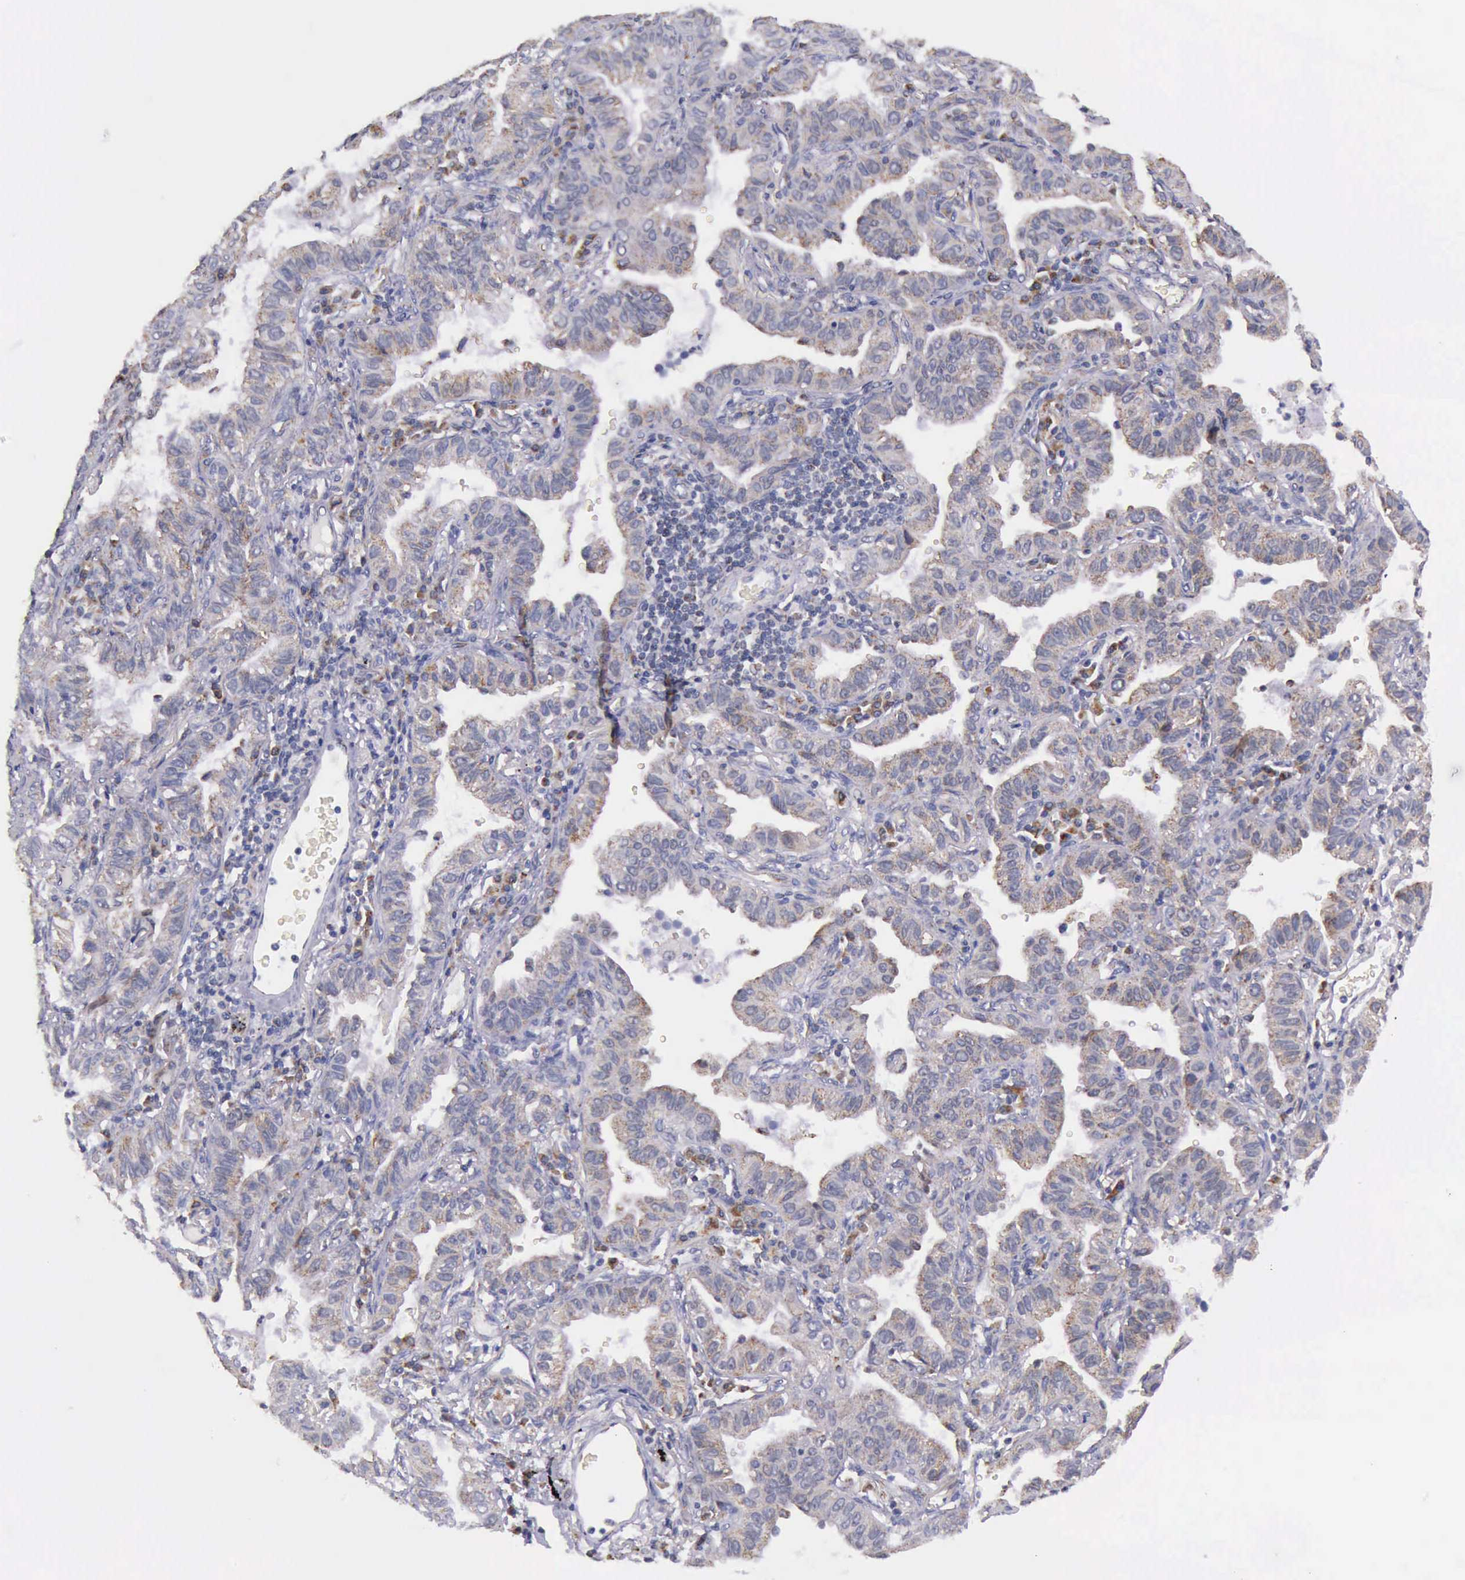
{"staining": {"intensity": "weak", "quantity": ">75%", "location": "cytoplasmic/membranous"}, "tissue": "lung cancer", "cell_type": "Tumor cells", "image_type": "cancer", "snomed": [{"axis": "morphology", "description": "Adenocarcinoma, NOS"}, {"axis": "topography", "description": "Lung"}], "caption": "Immunohistochemical staining of human lung adenocarcinoma displays weak cytoplasmic/membranous protein expression in about >75% of tumor cells. (DAB IHC with brightfield microscopy, high magnification).", "gene": "TXN2", "patient": {"sex": "female", "age": 50}}